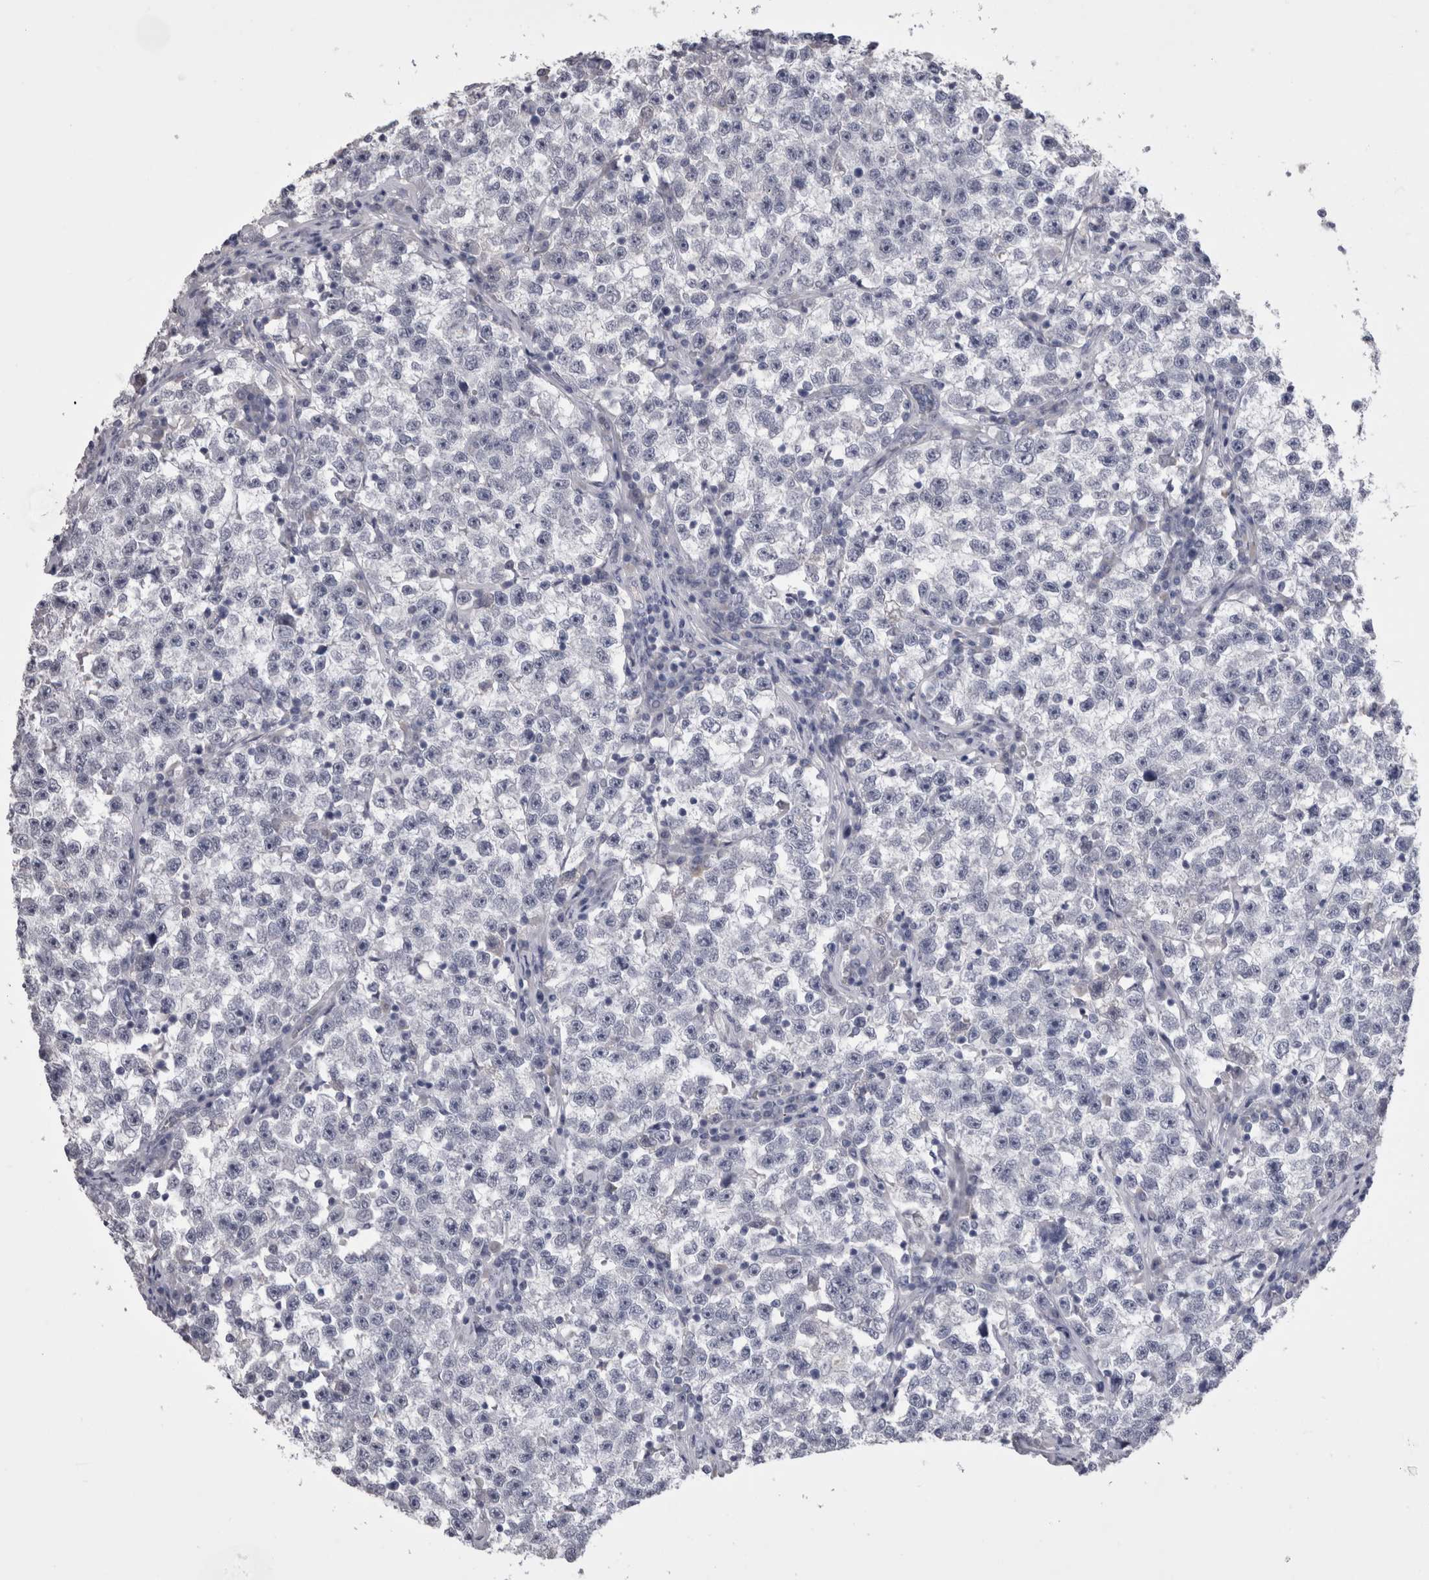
{"staining": {"intensity": "negative", "quantity": "none", "location": "none"}, "tissue": "testis cancer", "cell_type": "Tumor cells", "image_type": "cancer", "snomed": [{"axis": "morphology", "description": "Seminoma, NOS"}, {"axis": "topography", "description": "Testis"}], "caption": "Human testis cancer stained for a protein using immunohistochemistry (IHC) demonstrates no staining in tumor cells.", "gene": "CDHR5", "patient": {"sex": "male", "age": 22}}